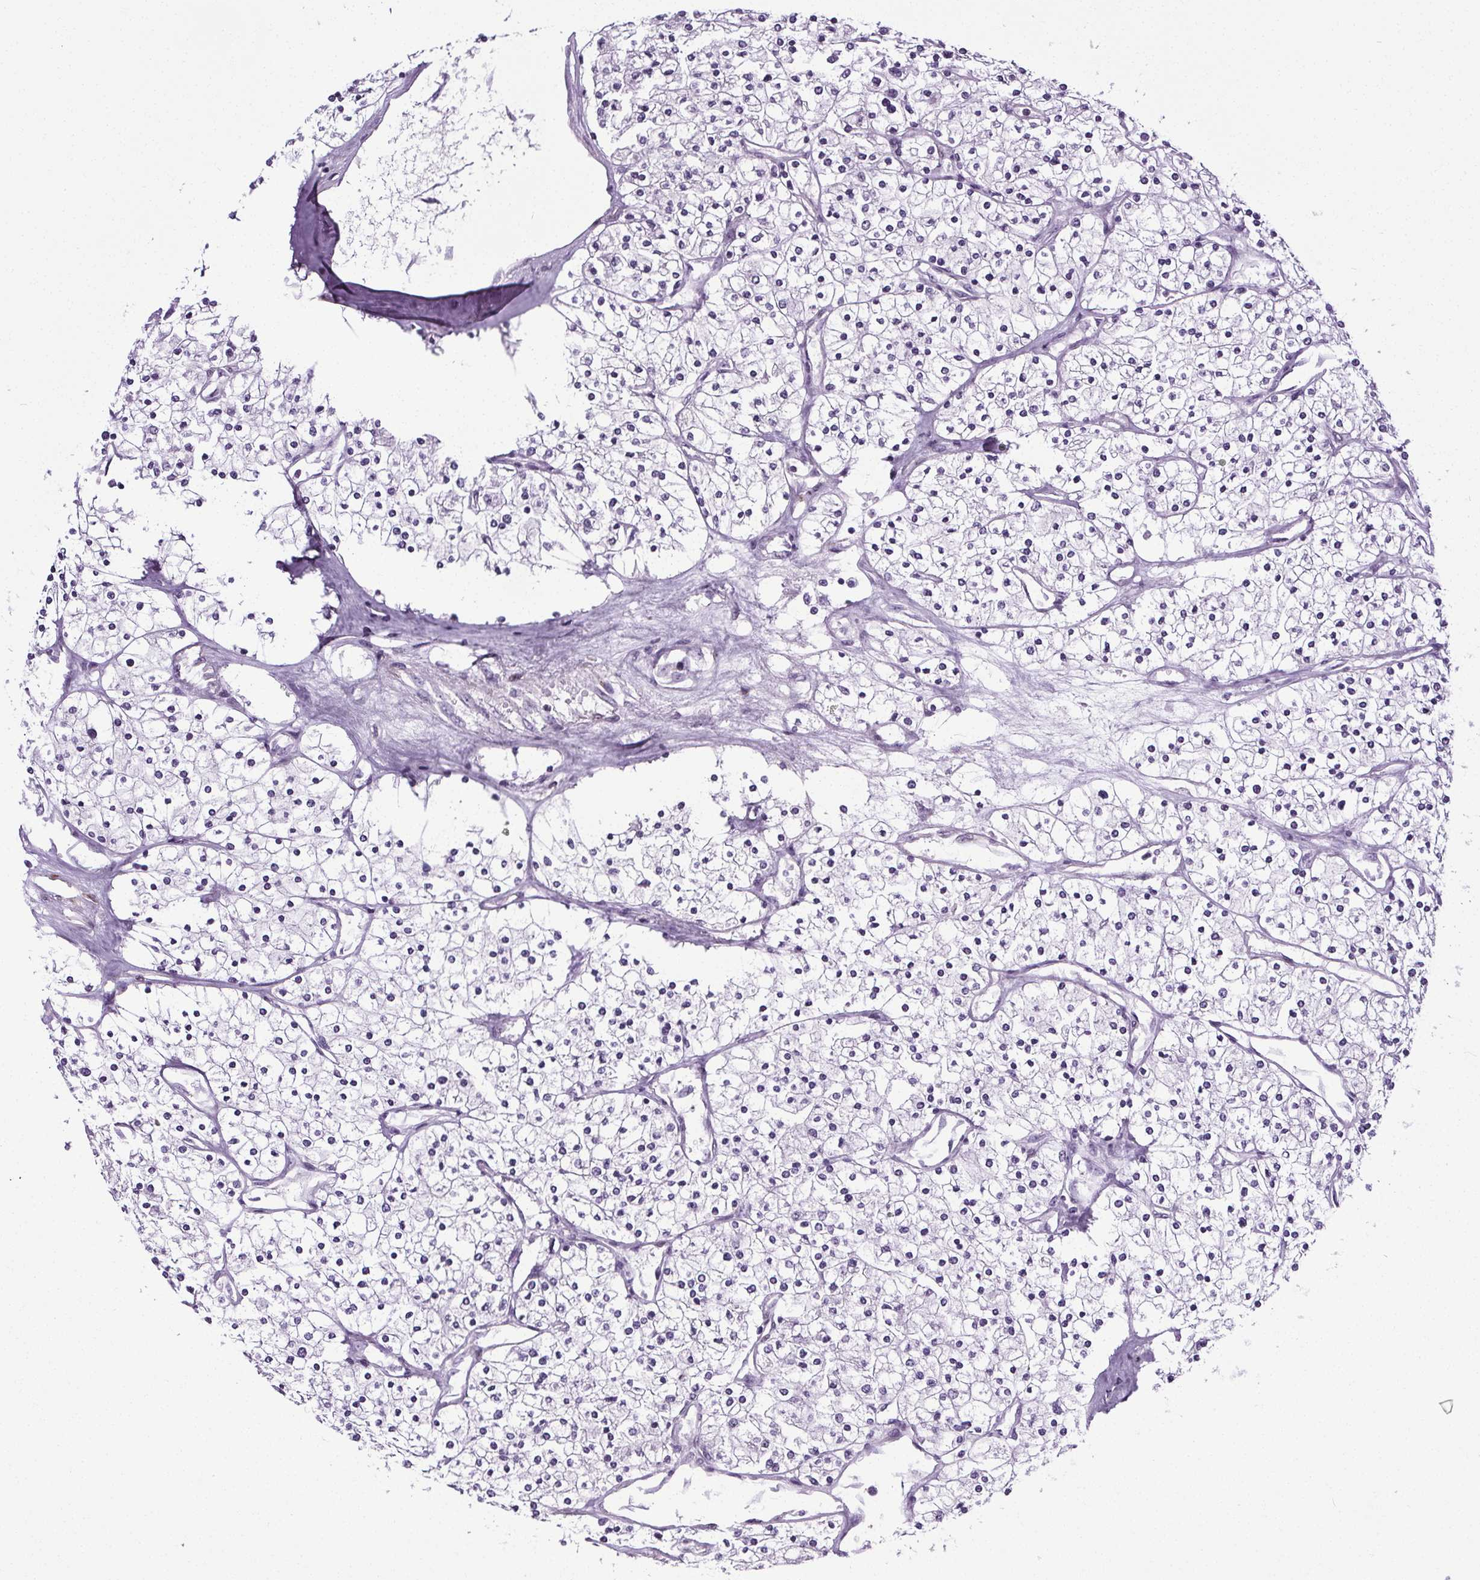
{"staining": {"intensity": "negative", "quantity": "none", "location": "none"}, "tissue": "renal cancer", "cell_type": "Tumor cells", "image_type": "cancer", "snomed": [{"axis": "morphology", "description": "Adenocarcinoma, NOS"}, {"axis": "topography", "description": "Kidney"}], "caption": "IHC image of human renal adenocarcinoma stained for a protein (brown), which reveals no positivity in tumor cells.", "gene": "GP6", "patient": {"sex": "male", "age": 80}}